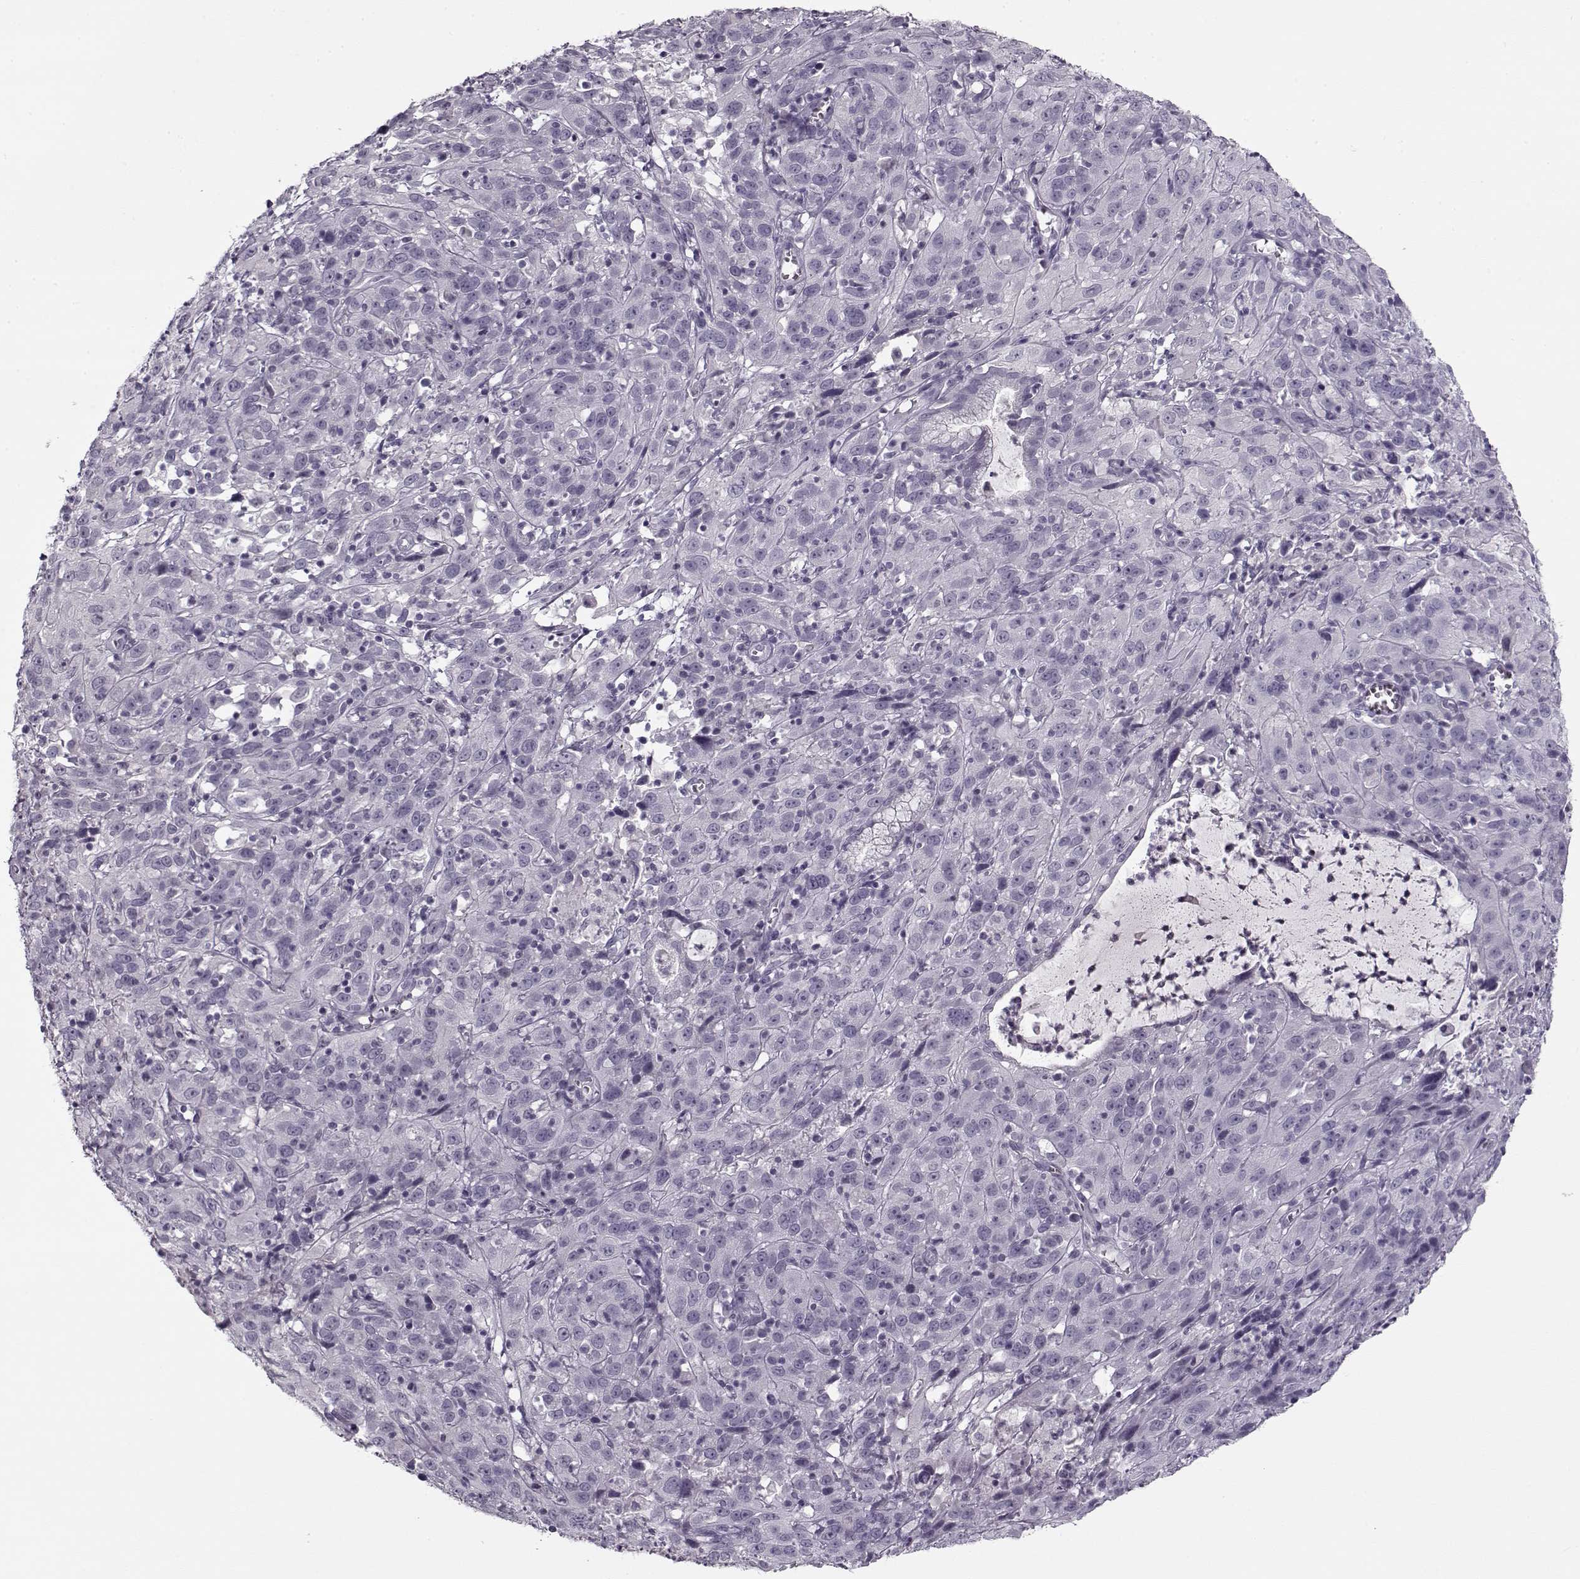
{"staining": {"intensity": "negative", "quantity": "none", "location": "none"}, "tissue": "cervical cancer", "cell_type": "Tumor cells", "image_type": "cancer", "snomed": [{"axis": "morphology", "description": "Squamous cell carcinoma, NOS"}, {"axis": "topography", "description": "Cervix"}], "caption": "IHC of cervical squamous cell carcinoma exhibits no positivity in tumor cells. The staining is performed using DAB (3,3'-diaminobenzidine) brown chromogen with nuclei counter-stained in using hematoxylin.", "gene": "PNMT", "patient": {"sex": "female", "age": 32}}